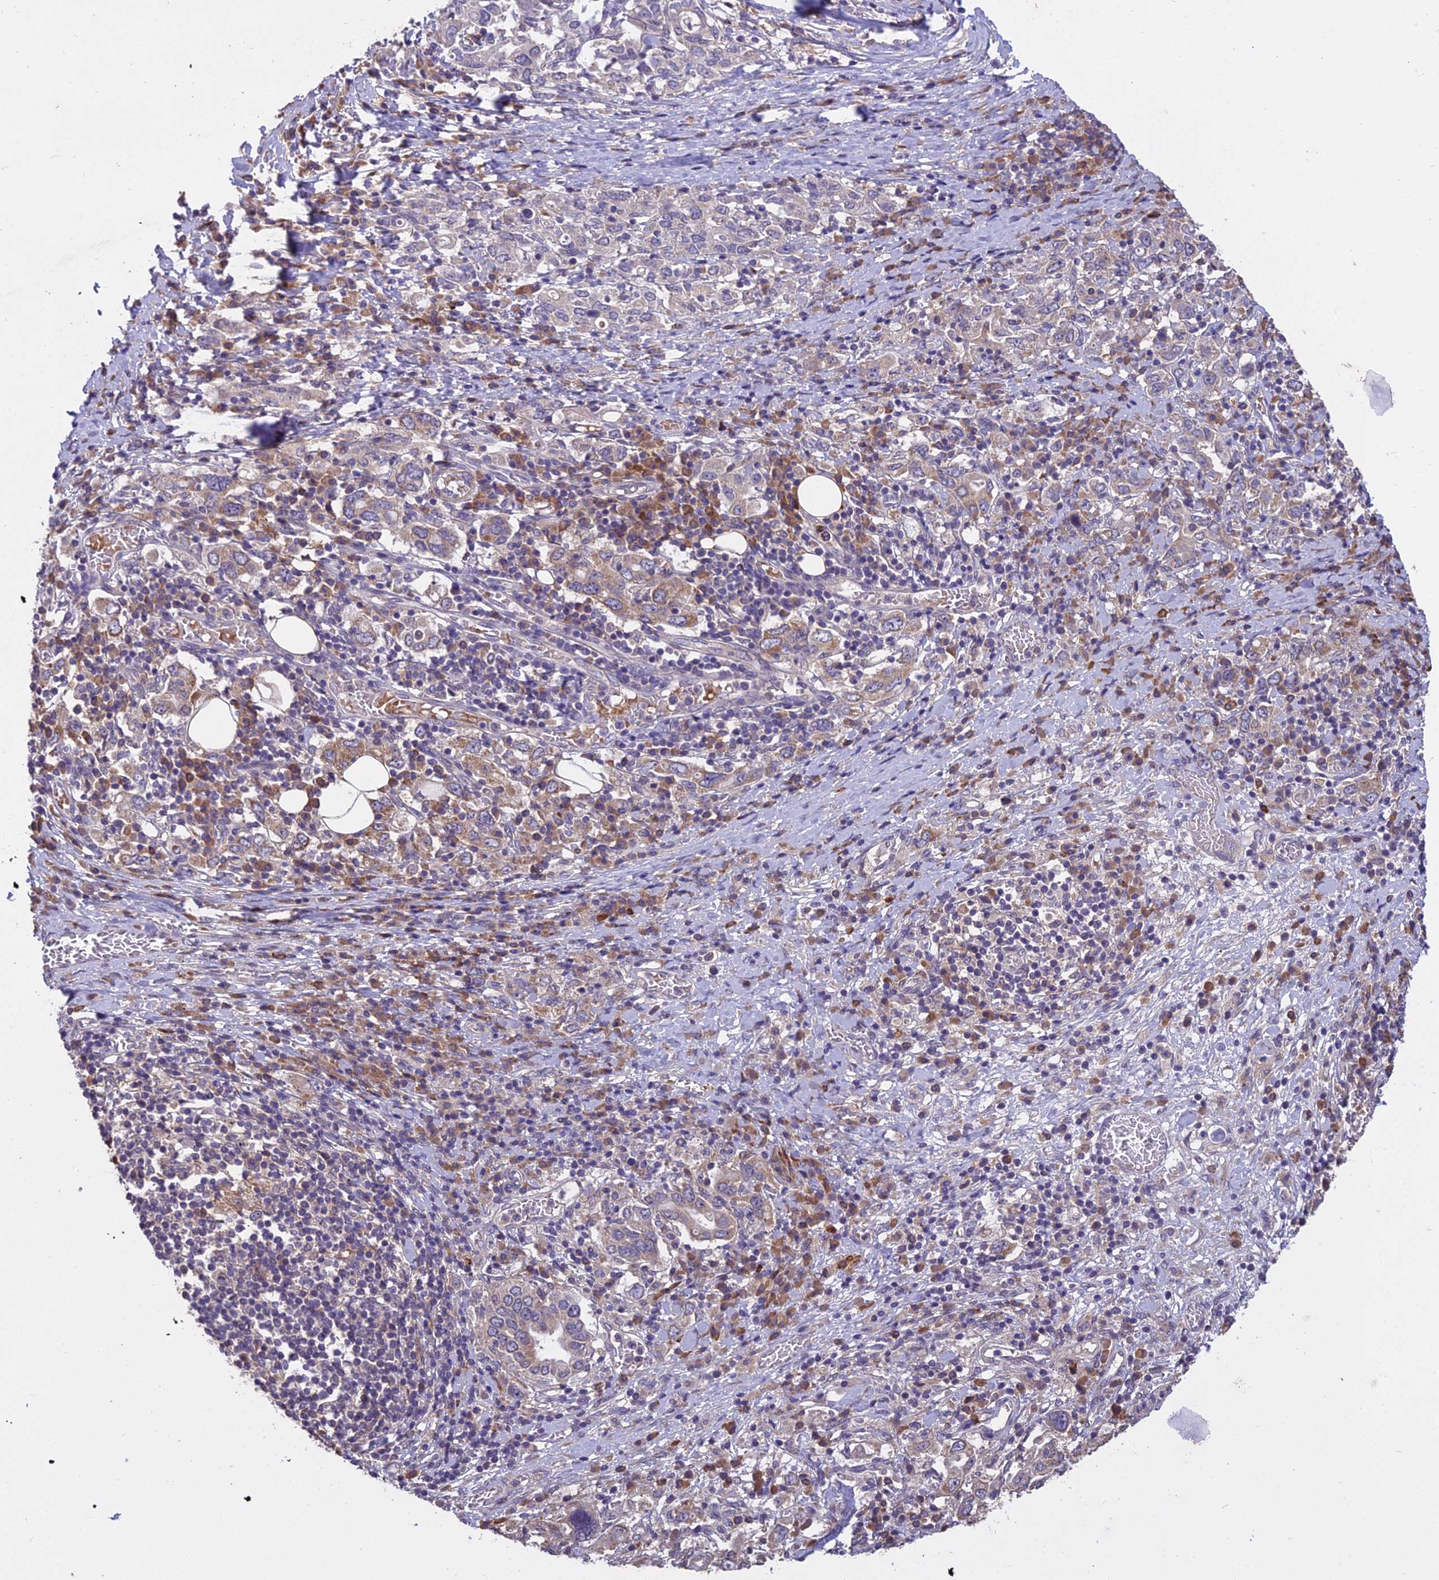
{"staining": {"intensity": "weak", "quantity": "<25%", "location": "cytoplasmic/membranous"}, "tissue": "stomach cancer", "cell_type": "Tumor cells", "image_type": "cancer", "snomed": [{"axis": "morphology", "description": "Adenocarcinoma, NOS"}, {"axis": "topography", "description": "Stomach, upper"}, {"axis": "topography", "description": "Stomach"}], "caption": "Tumor cells are negative for protein expression in human adenocarcinoma (stomach).", "gene": "CENPL", "patient": {"sex": "male", "age": 62}}